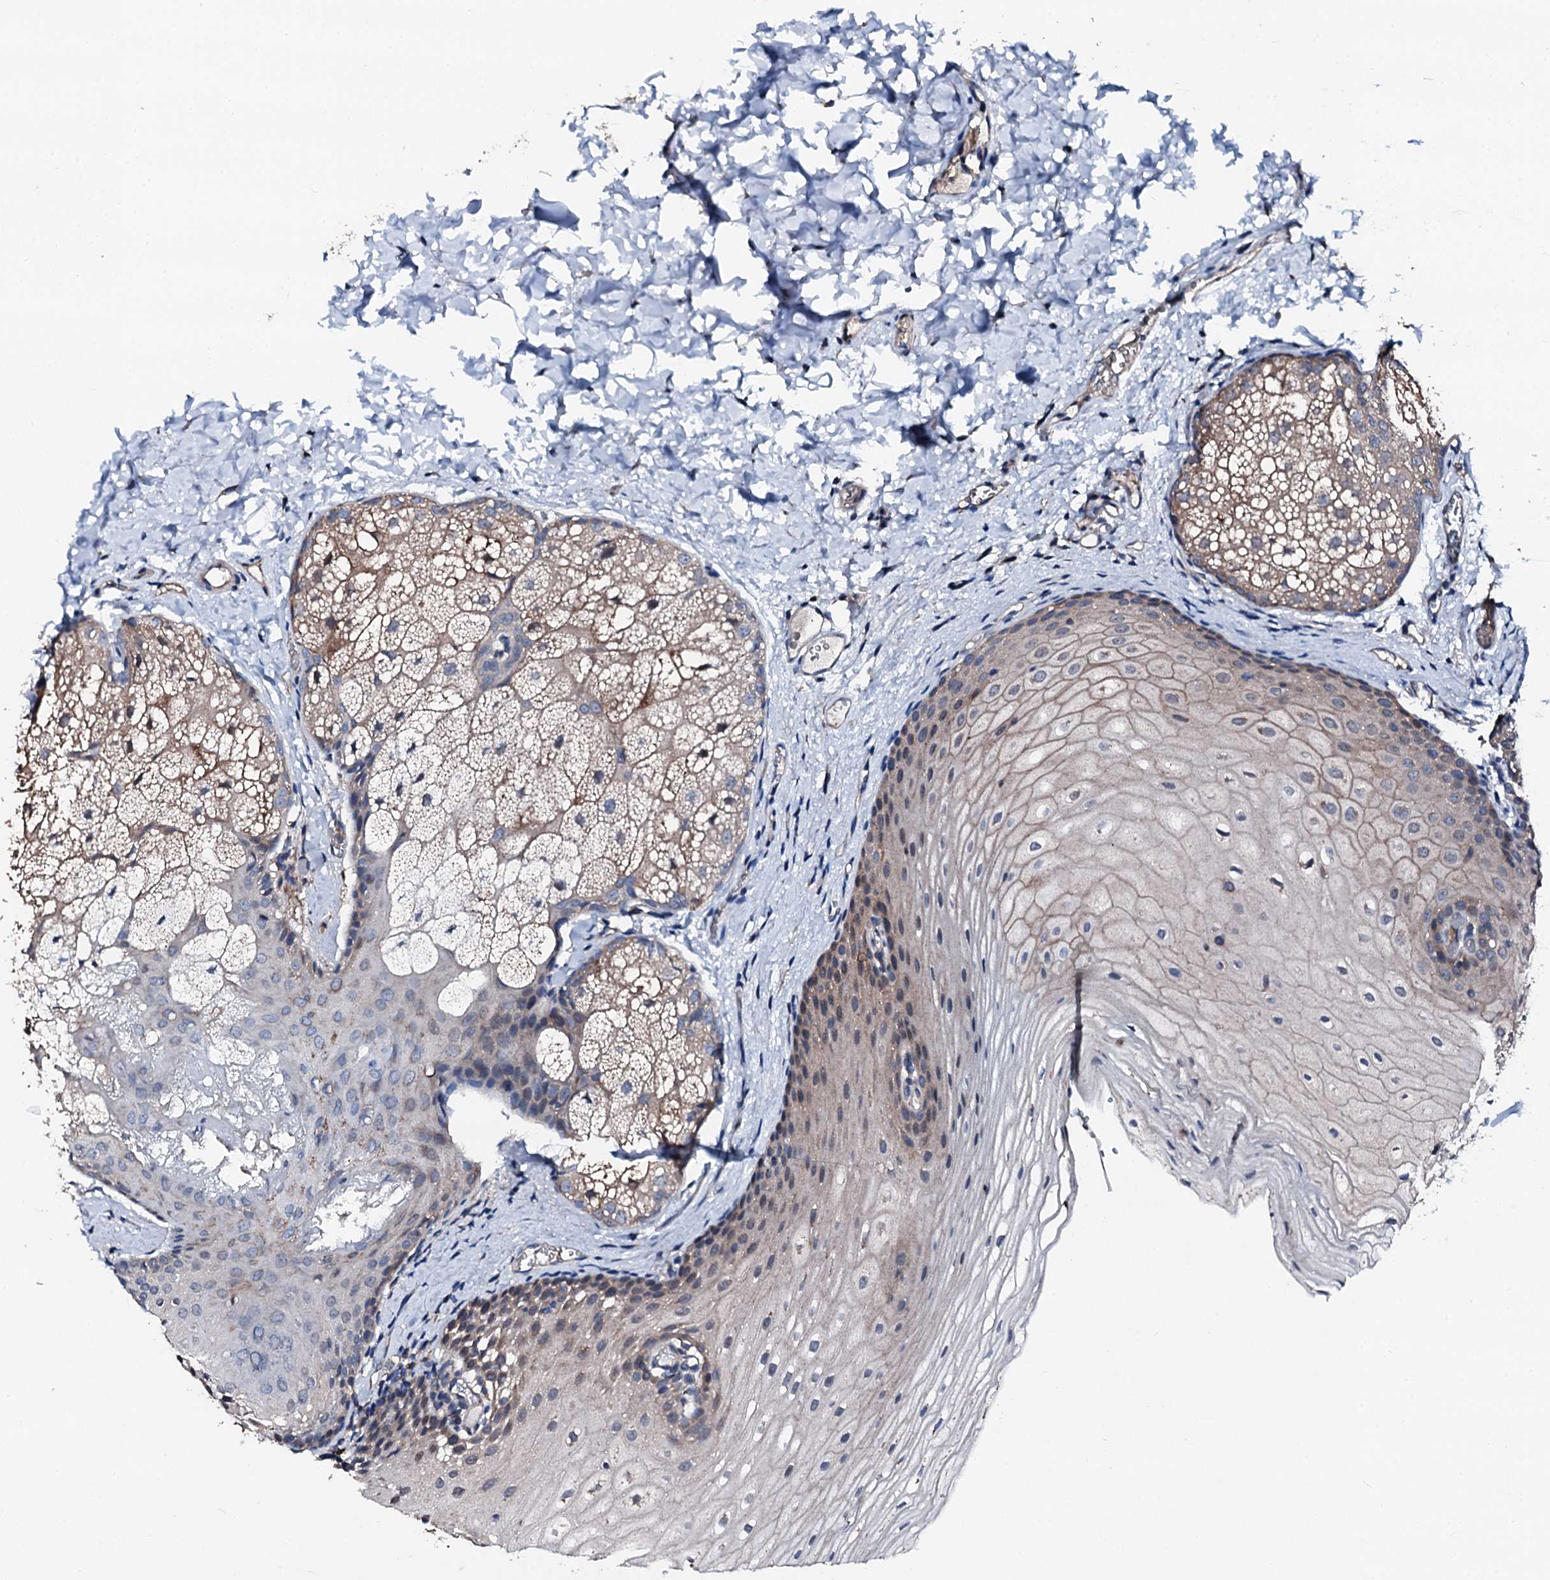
{"staining": {"intensity": "weak", "quantity": "25%-75%", "location": "cytoplasmic/membranous,nuclear"}, "tissue": "oral mucosa", "cell_type": "Squamous epithelial cells", "image_type": "normal", "snomed": [{"axis": "morphology", "description": "Normal tissue, NOS"}, {"axis": "topography", "description": "Oral tissue"}], "caption": "Immunohistochemical staining of unremarkable oral mucosa shows weak cytoplasmic/membranous,nuclear protein positivity in approximately 25%-75% of squamous epithelial cells.", "gene": "TRAFD1", "patient": {"sex": "female", "age": 70}}